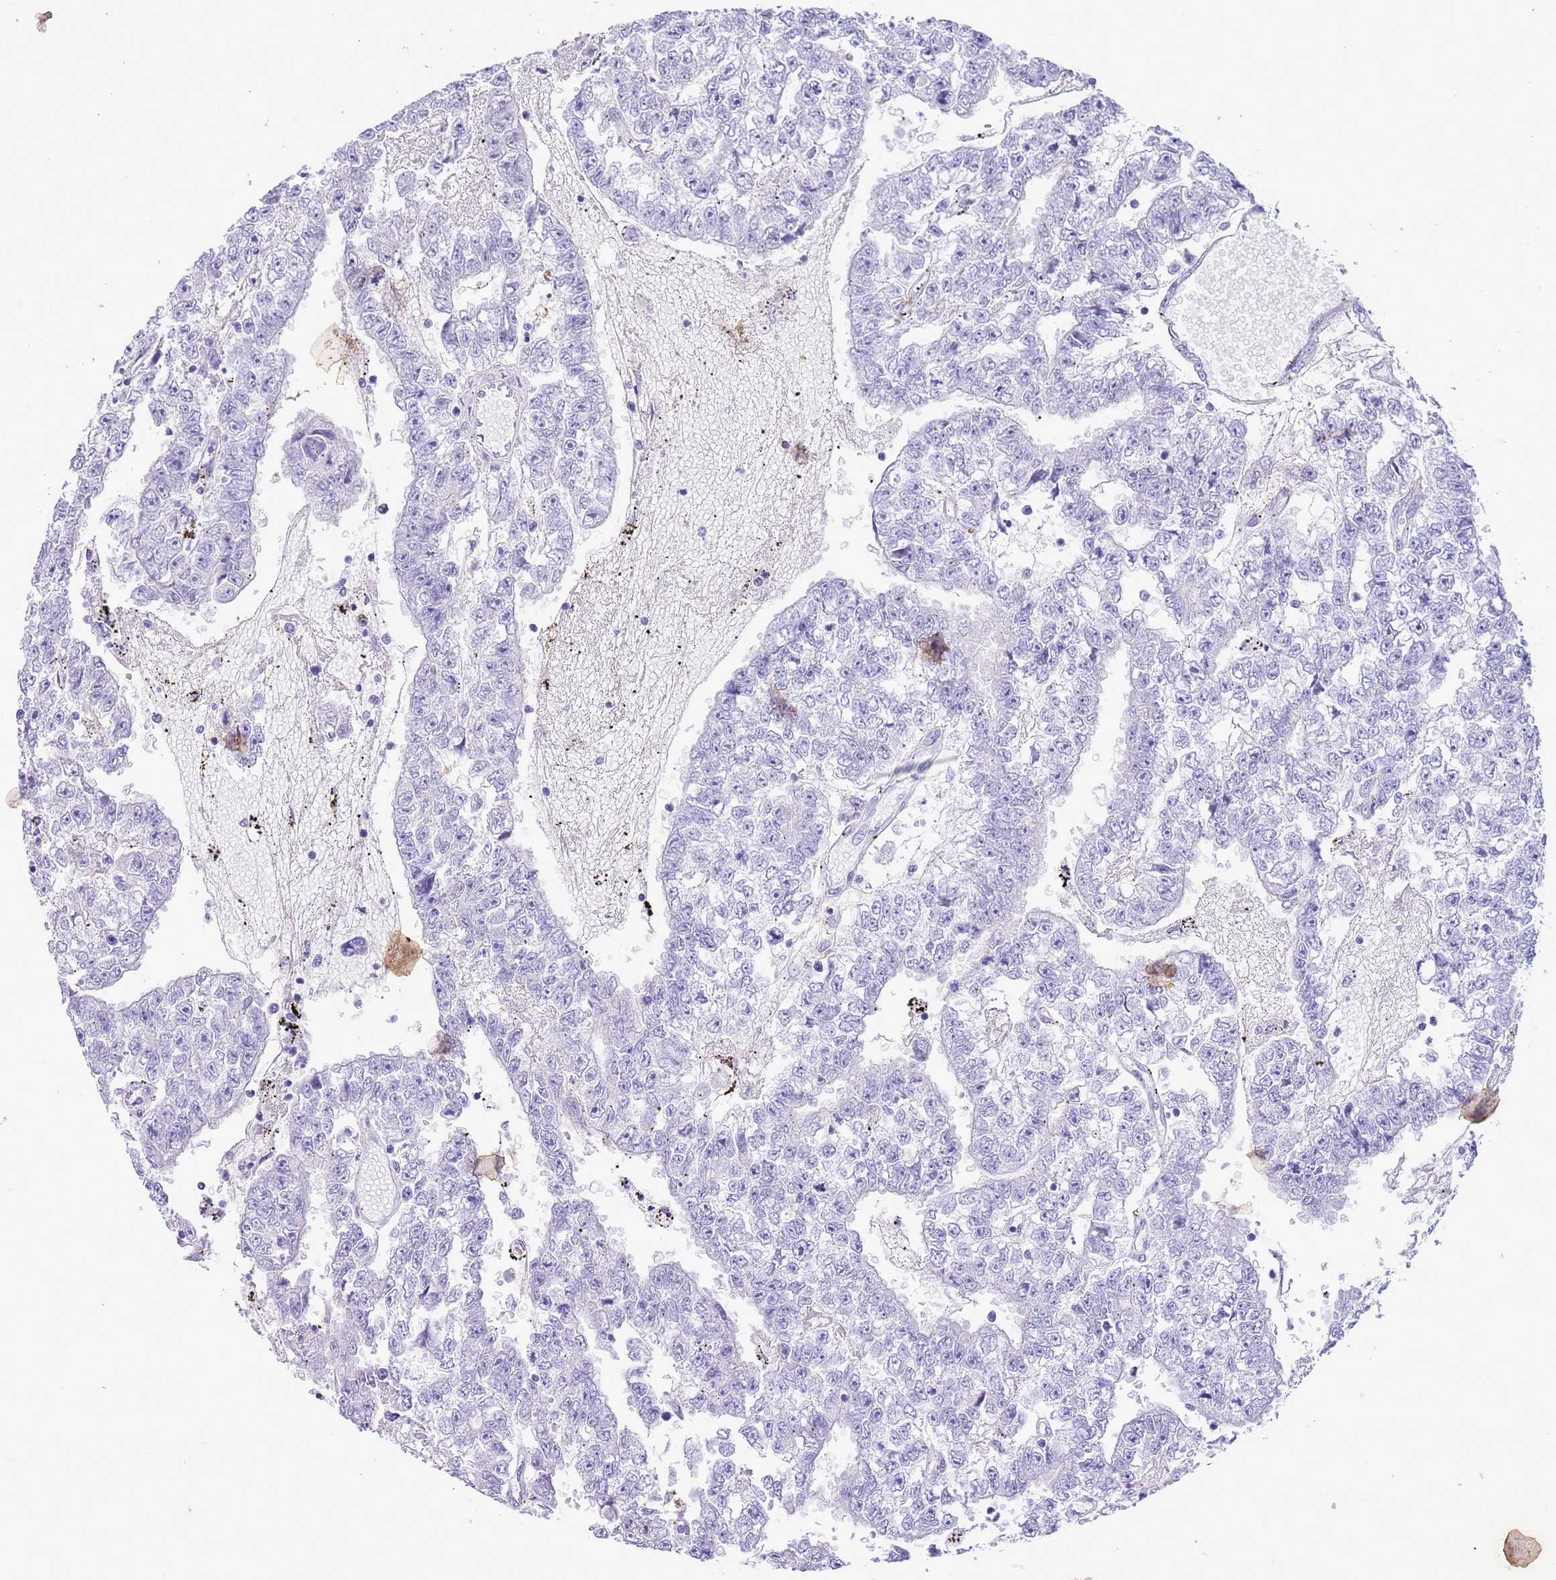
{"staining": {"intensity": "negative", "quantity": "none", "location": "none"}, "tissue": "testis cancer", "cell_type": "Tumor cells", "image_type": "cancer", "snomed": [{"axis": "morphology", "description": "Carcinoma, Embryonal, NOS"}, {"axis": "topography", "description": "Testis"}], "caption": "A high-resolution image shows immunohistochemistry staining of testis cancer (embryonal carcinoma), which shows no significant positivity in tumor cells.", "gene": "TBC1D10B", "patient": {"sex": "male", "age": 25}}